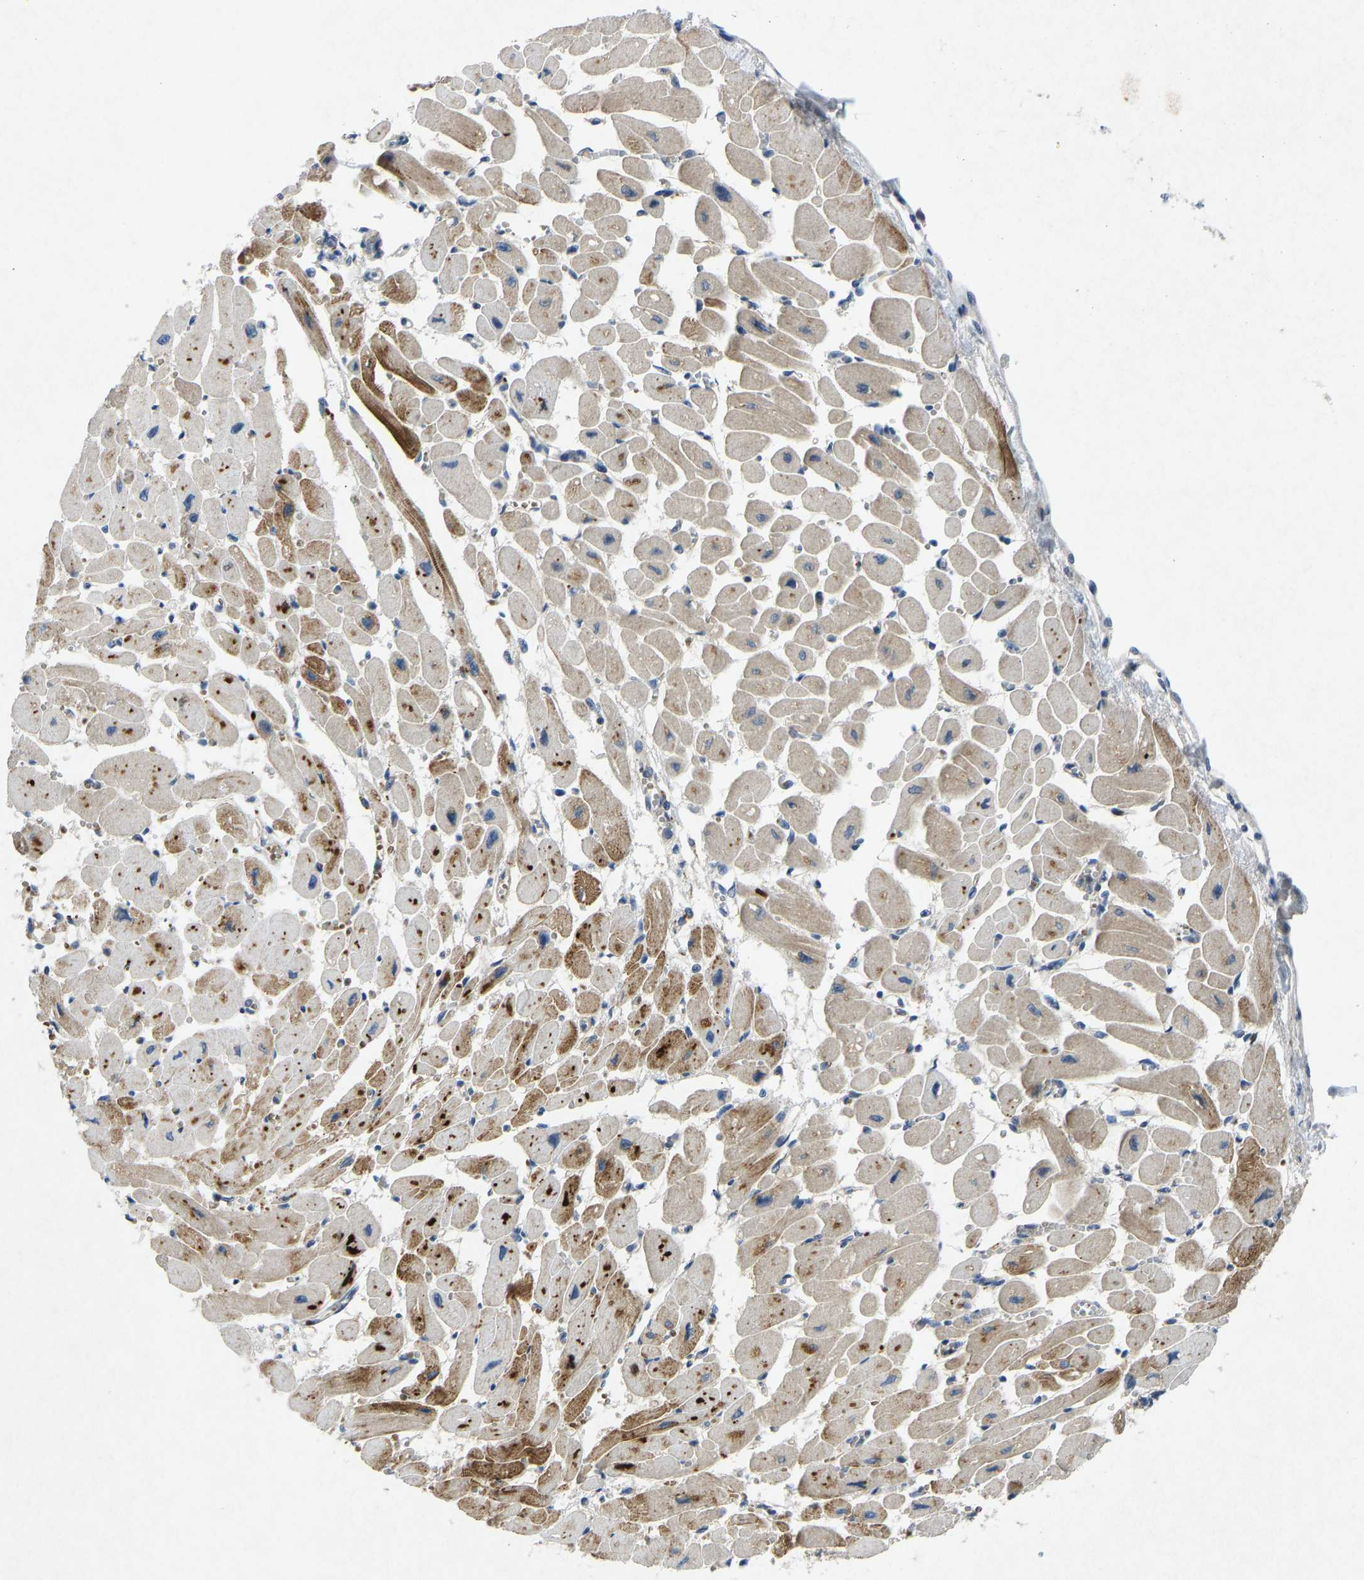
{"staining": {"intensity": "strong", "quantity": "25%-75%", "location": "cytoplasmic/membranous"}, "tissue": "heart muscle", "cell_type": "Cardiomyocytes", "image_type": "normal", "snomed": [{"axis": "morphology", "description": "Normal tissue, NOS"}, {"axis": "topography", "description": "Heart"}], "caption": "This image exhibits immunohistochemistry (IHC) staining of benign human heart muscle, with high strong cytoplasmic/membranous staining in approximately 25%-75% of cardiomyocytes.", "gene": "PDE7A", "patient": {"sex": "female", "age": 54}}